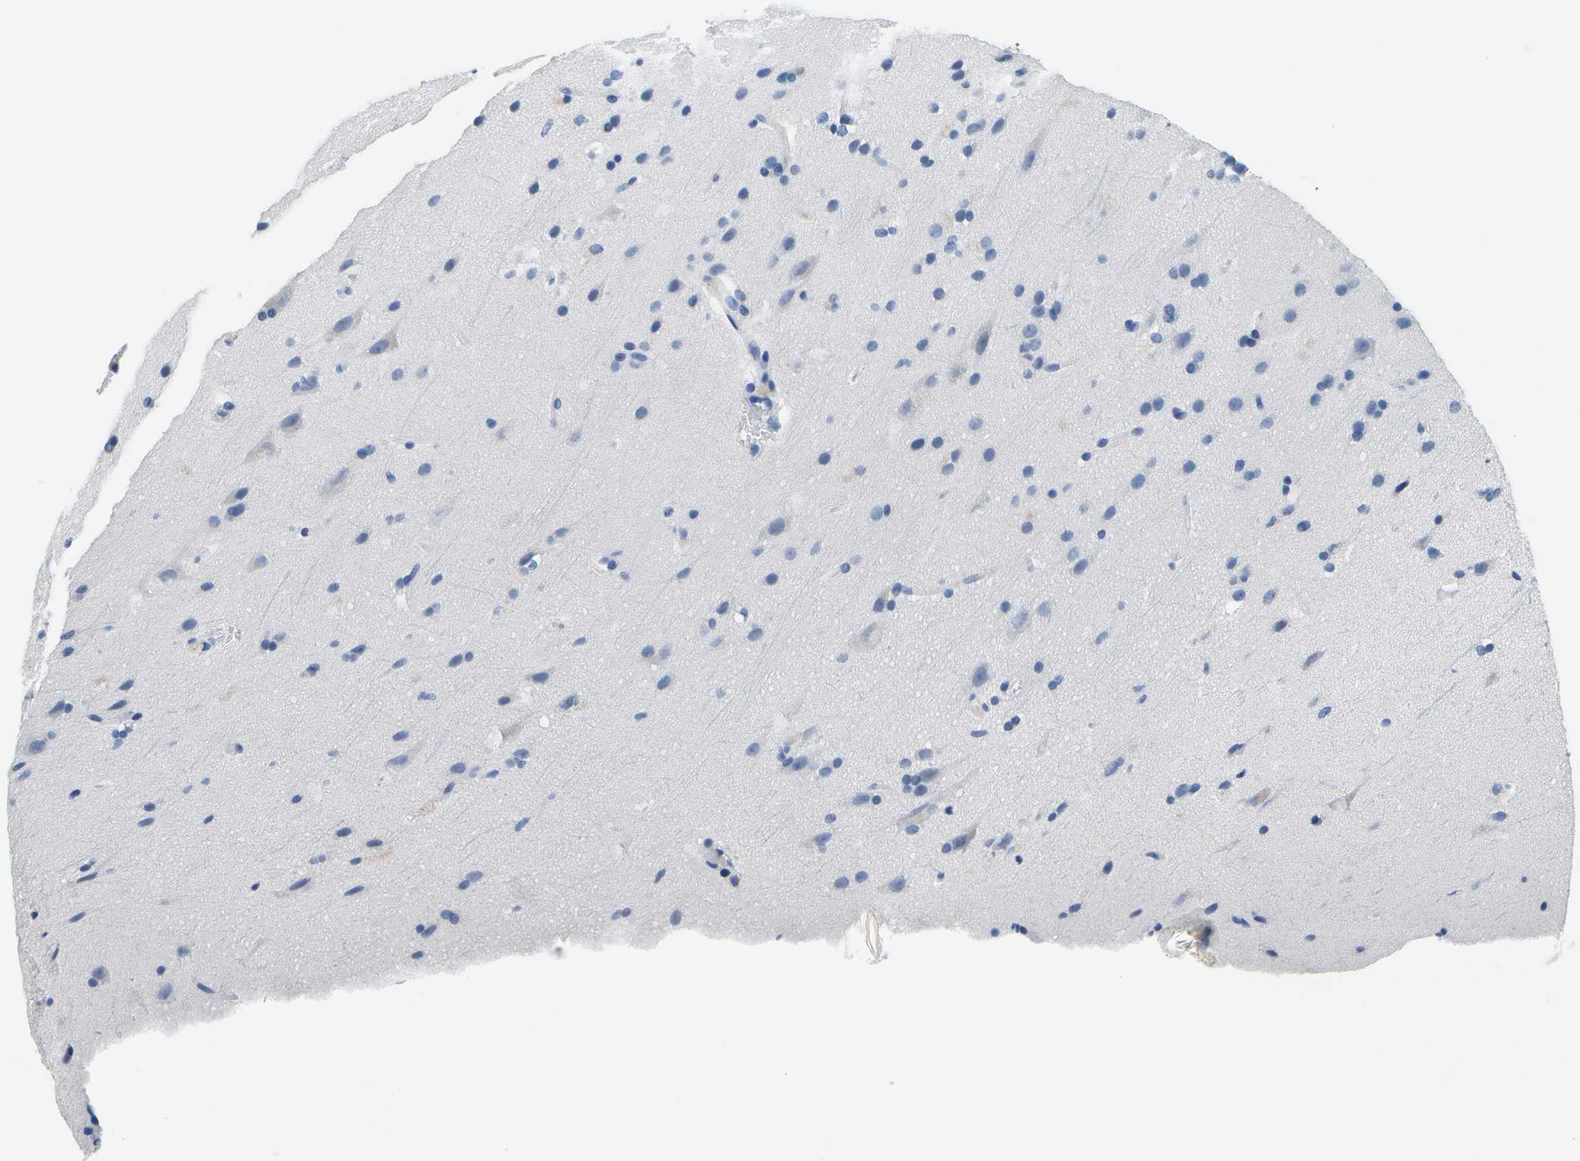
{"staining": {"intensity": "negative", "quantity": "none", "location": "none"}, "tissue": "glioma", "cell_type": "Tumor cells", "image_type": "cancer", "snomed": [{"axis": "morphology", "description": "Glioma, malignant, Low grade"}, {"axis": "topography", "description": "Cerebral cortex"}], "caption": "The micrograph demonstrates no significant staining in tumor cells of glioma.", "gene": "SERPINA1", "patient": {"sex": "female", "age": 47}}